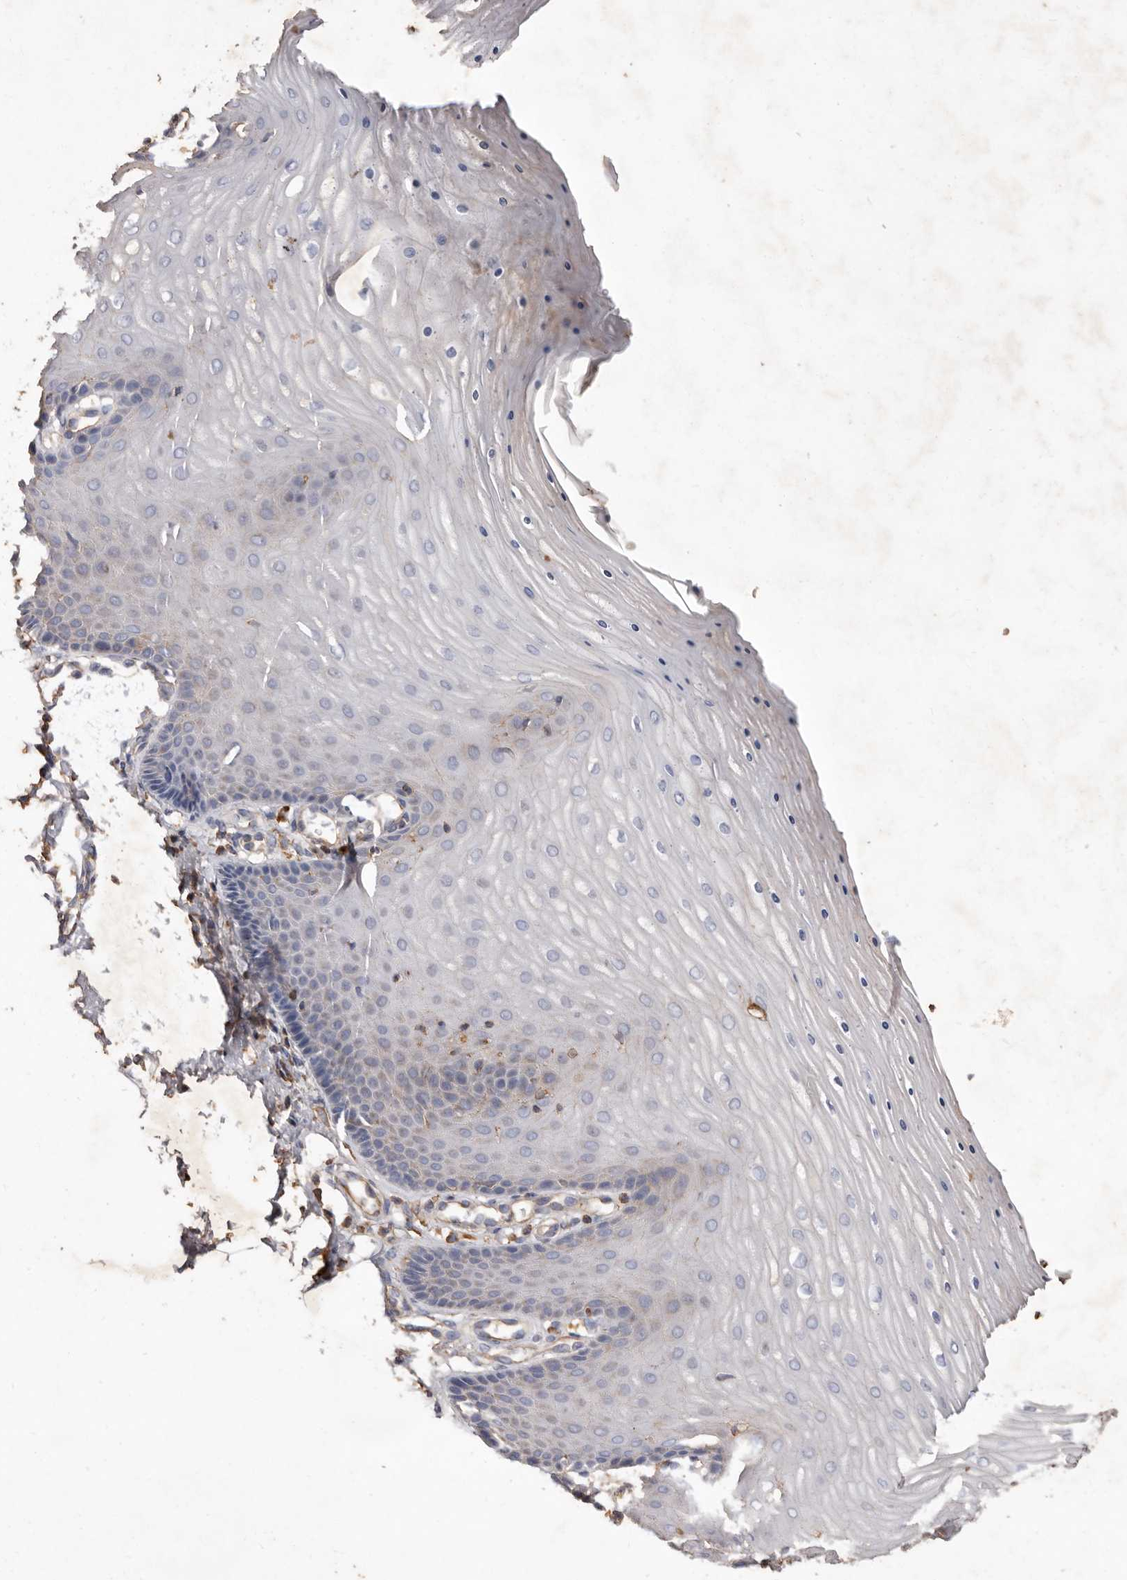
{"staining": {"intensity": "moderate", "quantity": ">75%", "location": "cytoplasmic/membranous"}, "tissue": "cervix", "cell_type": "Glandular cells", "image_type": "normal", "snomed": [{"axis": "morphology", "description": "Normal tissue, NOS"}, {"axis": "topography", "description": "Cervix"}], "caption": "Brown immunohistochemical staining in unremarkable cervix displays moderate cytoplasmic/membranous expression in about >75% of glandular cells.", "gene": "COQ8B", "patient": {"sex": "female", "age": 55}}